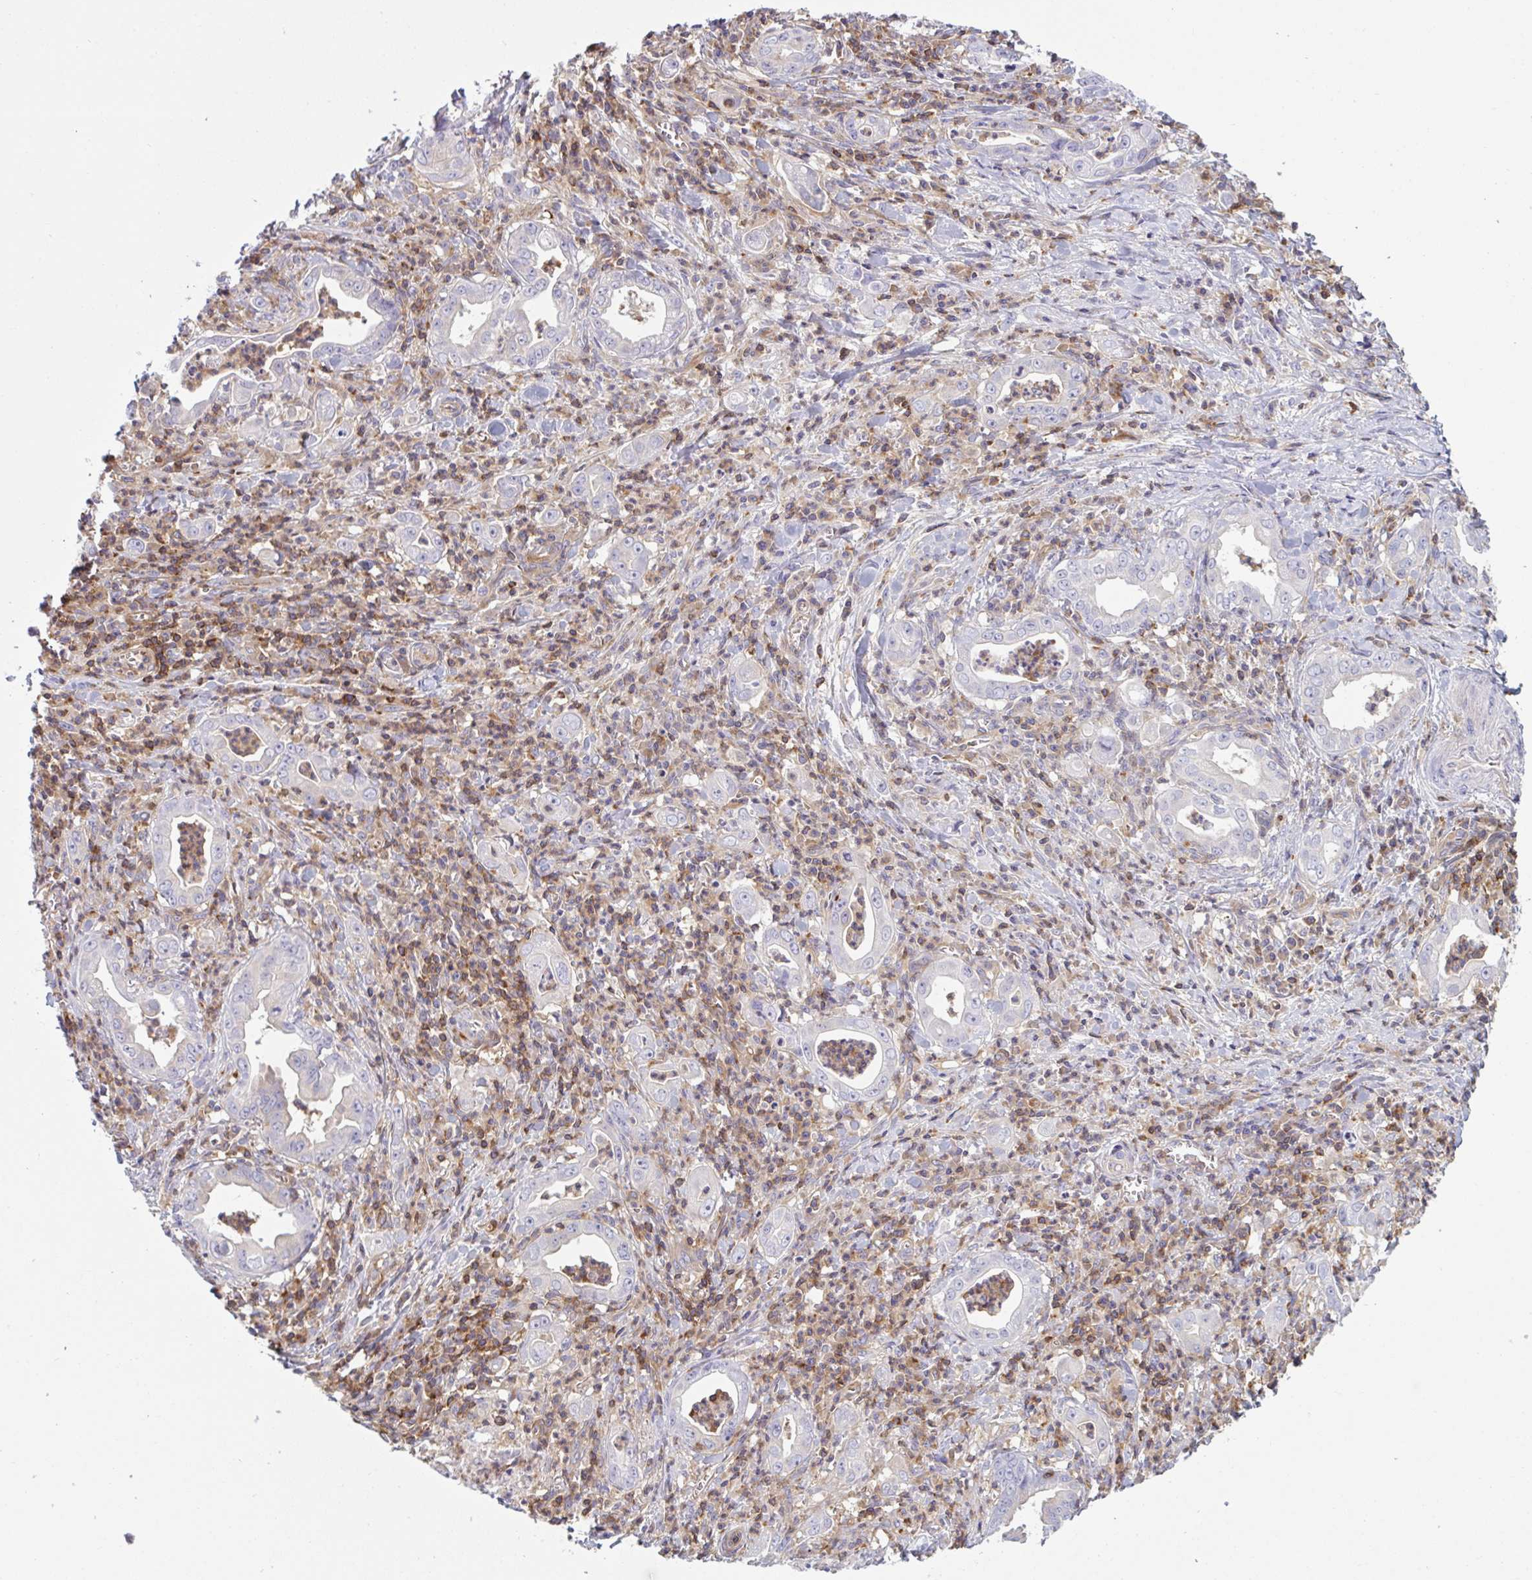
{"staining": {"intensity": "negative", "quantity": "none", "location": "none"}, "tissue": "stomach cancer", "cell_type": "Tumor cells", "image_type": "cancer", "snomed": [{"axis": "morphology", "description": "Adenocarcinoma, NOS"}, {"axis": "topography", "description": "Stomach, upper"}], "caption": "This is a photomicrograph of IHC staining of stomach adenocarcinoma, which shows no expression in tumor cells.", "gene": "TSC22D3", "patient": {"sex": "female", "age": 79}}